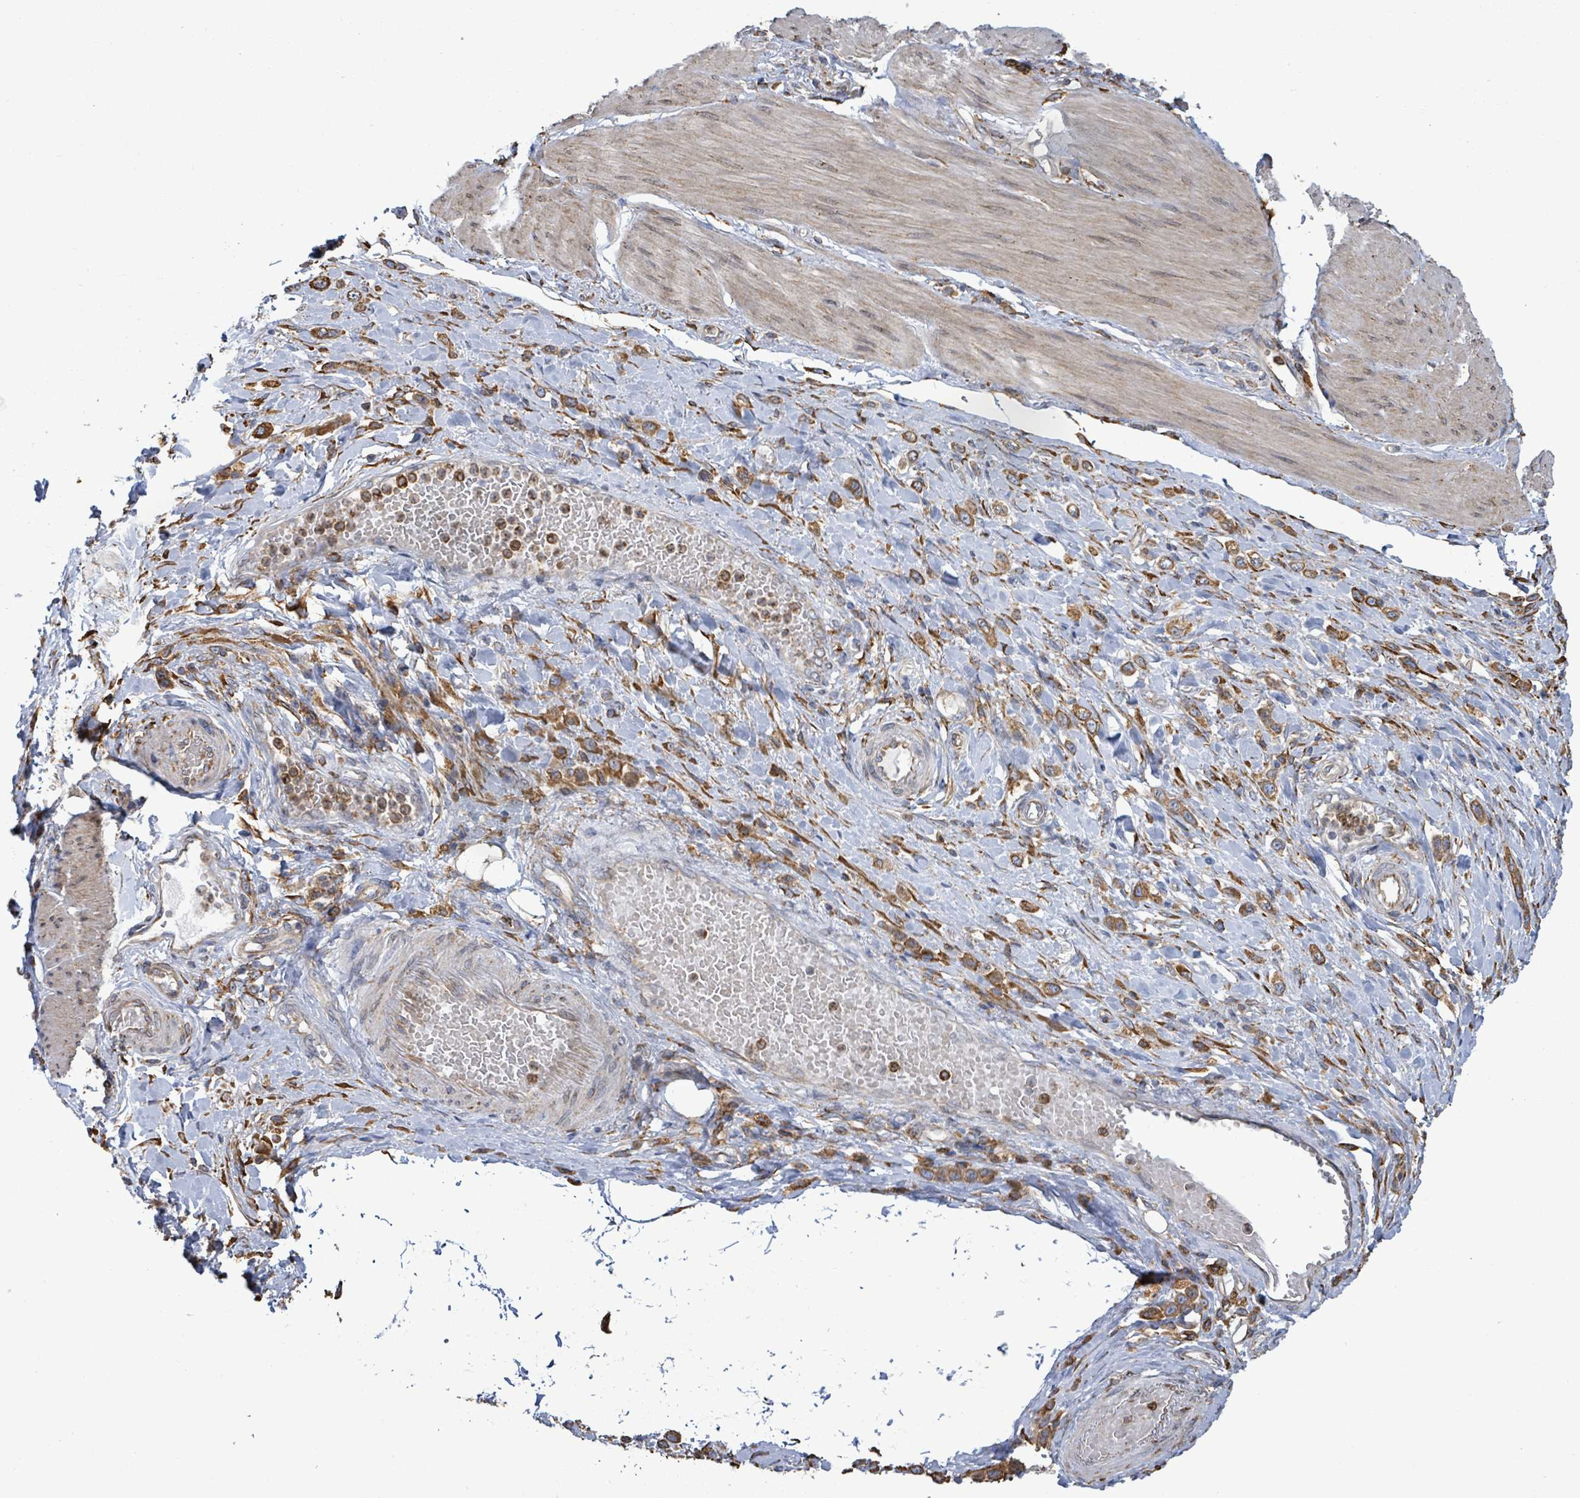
{"staining": {"intensity": "moderate", "quantity": ">75%", "location": "cytoplasmic/membranous"}, "tissue": "stomach cancer", "cell_type": "Tumor cells", "image_type": "cancer", "snomed": [{"axis": "morphology", "description": "Adenocarcinoma, NOS"}, {"axis": "topography", "description": "Stomach"}], "caption": "Immunohistochemistry (IHC) (DAB (3,3'-diaminobenzidine)) staining of human stomach cancer shows moderate cytoplasmic/membranous protein positivity in approximately >75% of tumor cells.", "gene": "RFPL4A", "patient": {"sex": "female", "age": 65}}